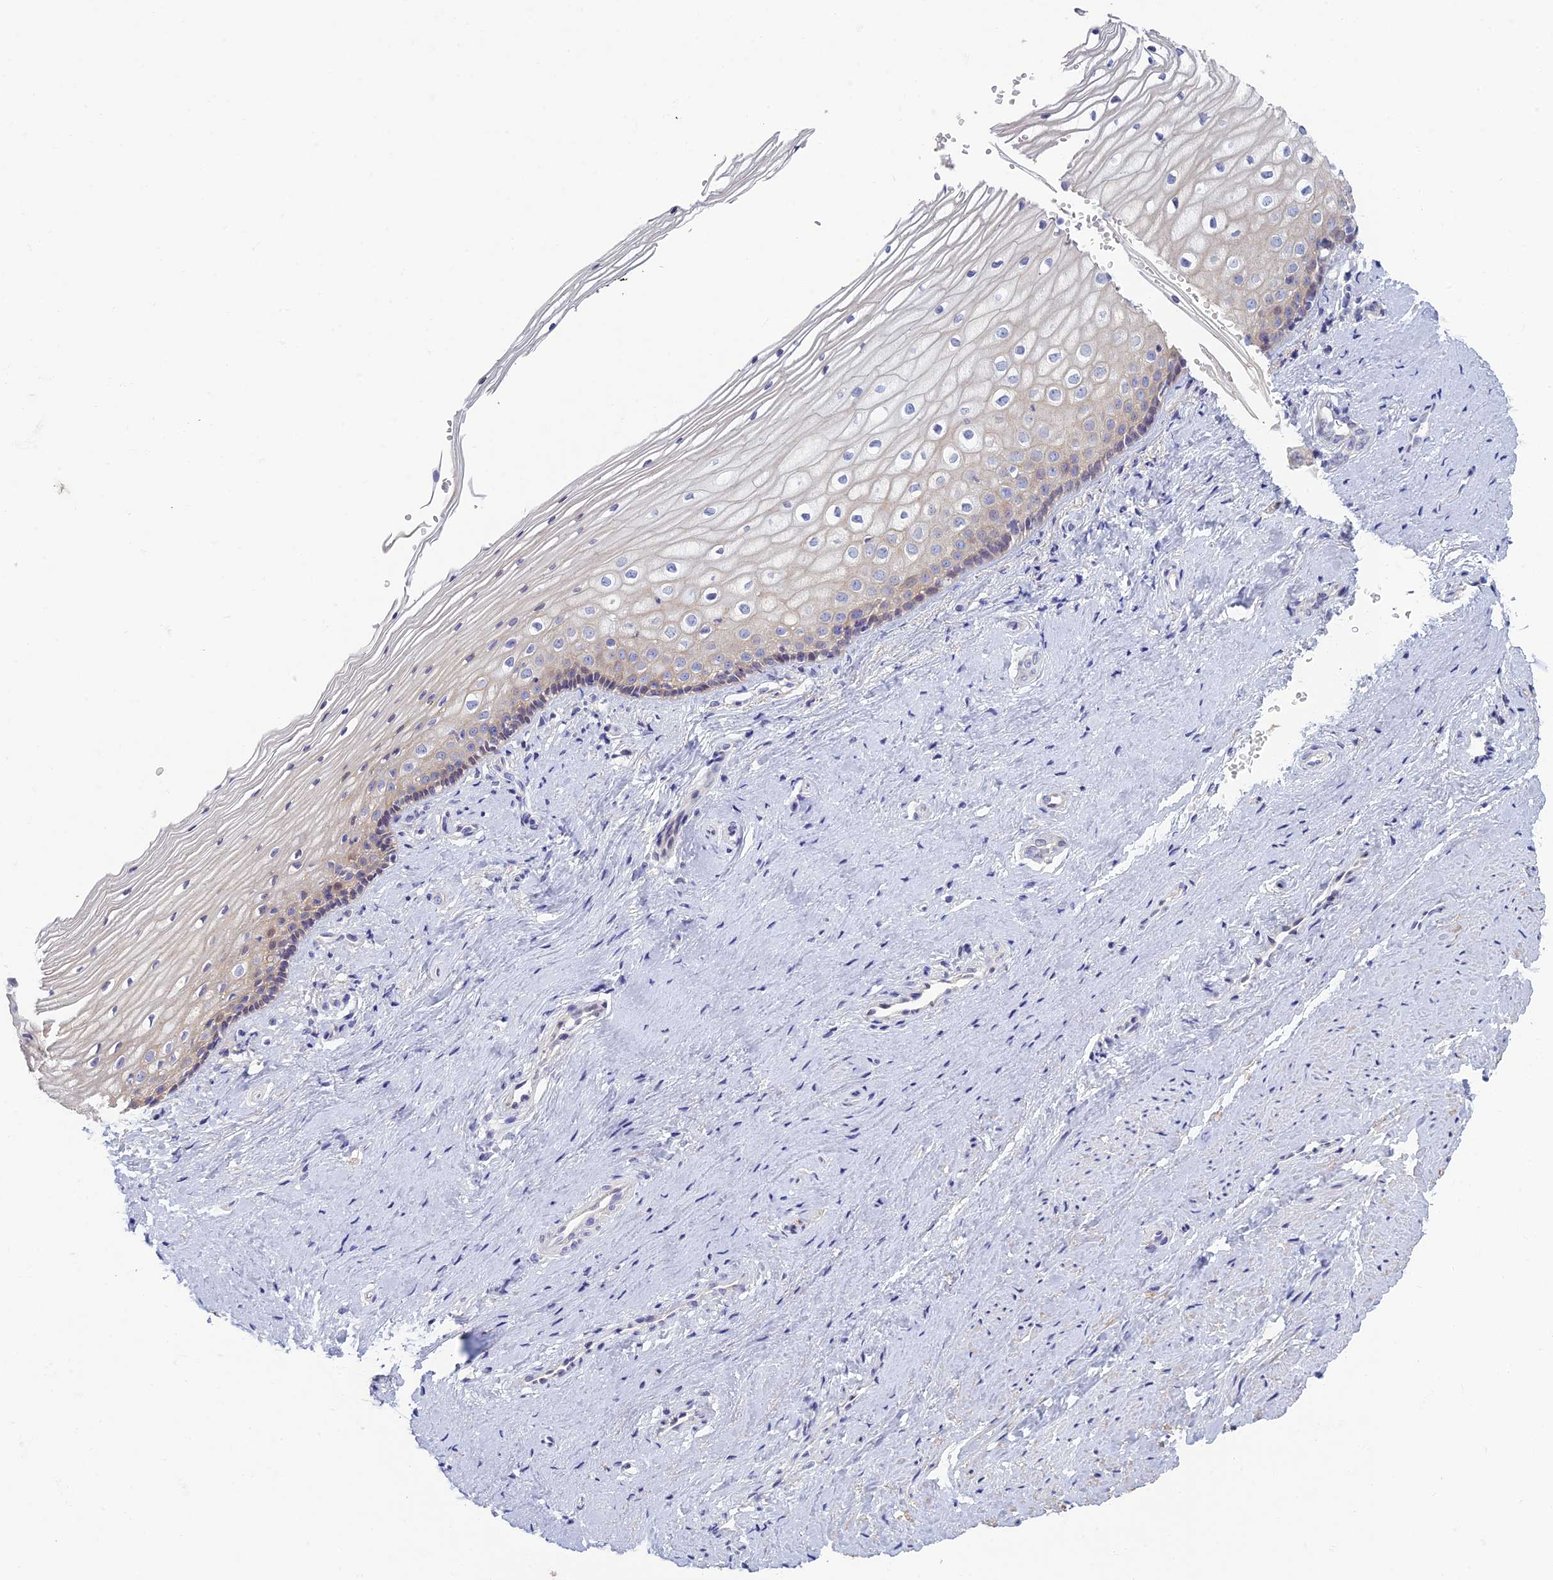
{"staining": {"intensity": "weak", "quantity": "<25%", "location": "cytoplasmic/membranous"}, "tissue": "vagina", "cell_type": "Squamous epithelial cells", "image_type": "normal", "snomed": [{"axis": "morphology", "description": "Normal tissue, NOS"}, {"axis": "topography", "description": "Vagina"}], "caption": "Protein analysis of benign vagina displays no significant positivity in squamous epithelial cells. The staining was performed using DAB (3,3'-diaminobenzidine) to visualize the protein expression in brown, while the nuclei were stained in blue with hematoxylin (Magnification: 20x).", "gene": "NEURL1", "patient": {"sex": "female", "age": 46}}